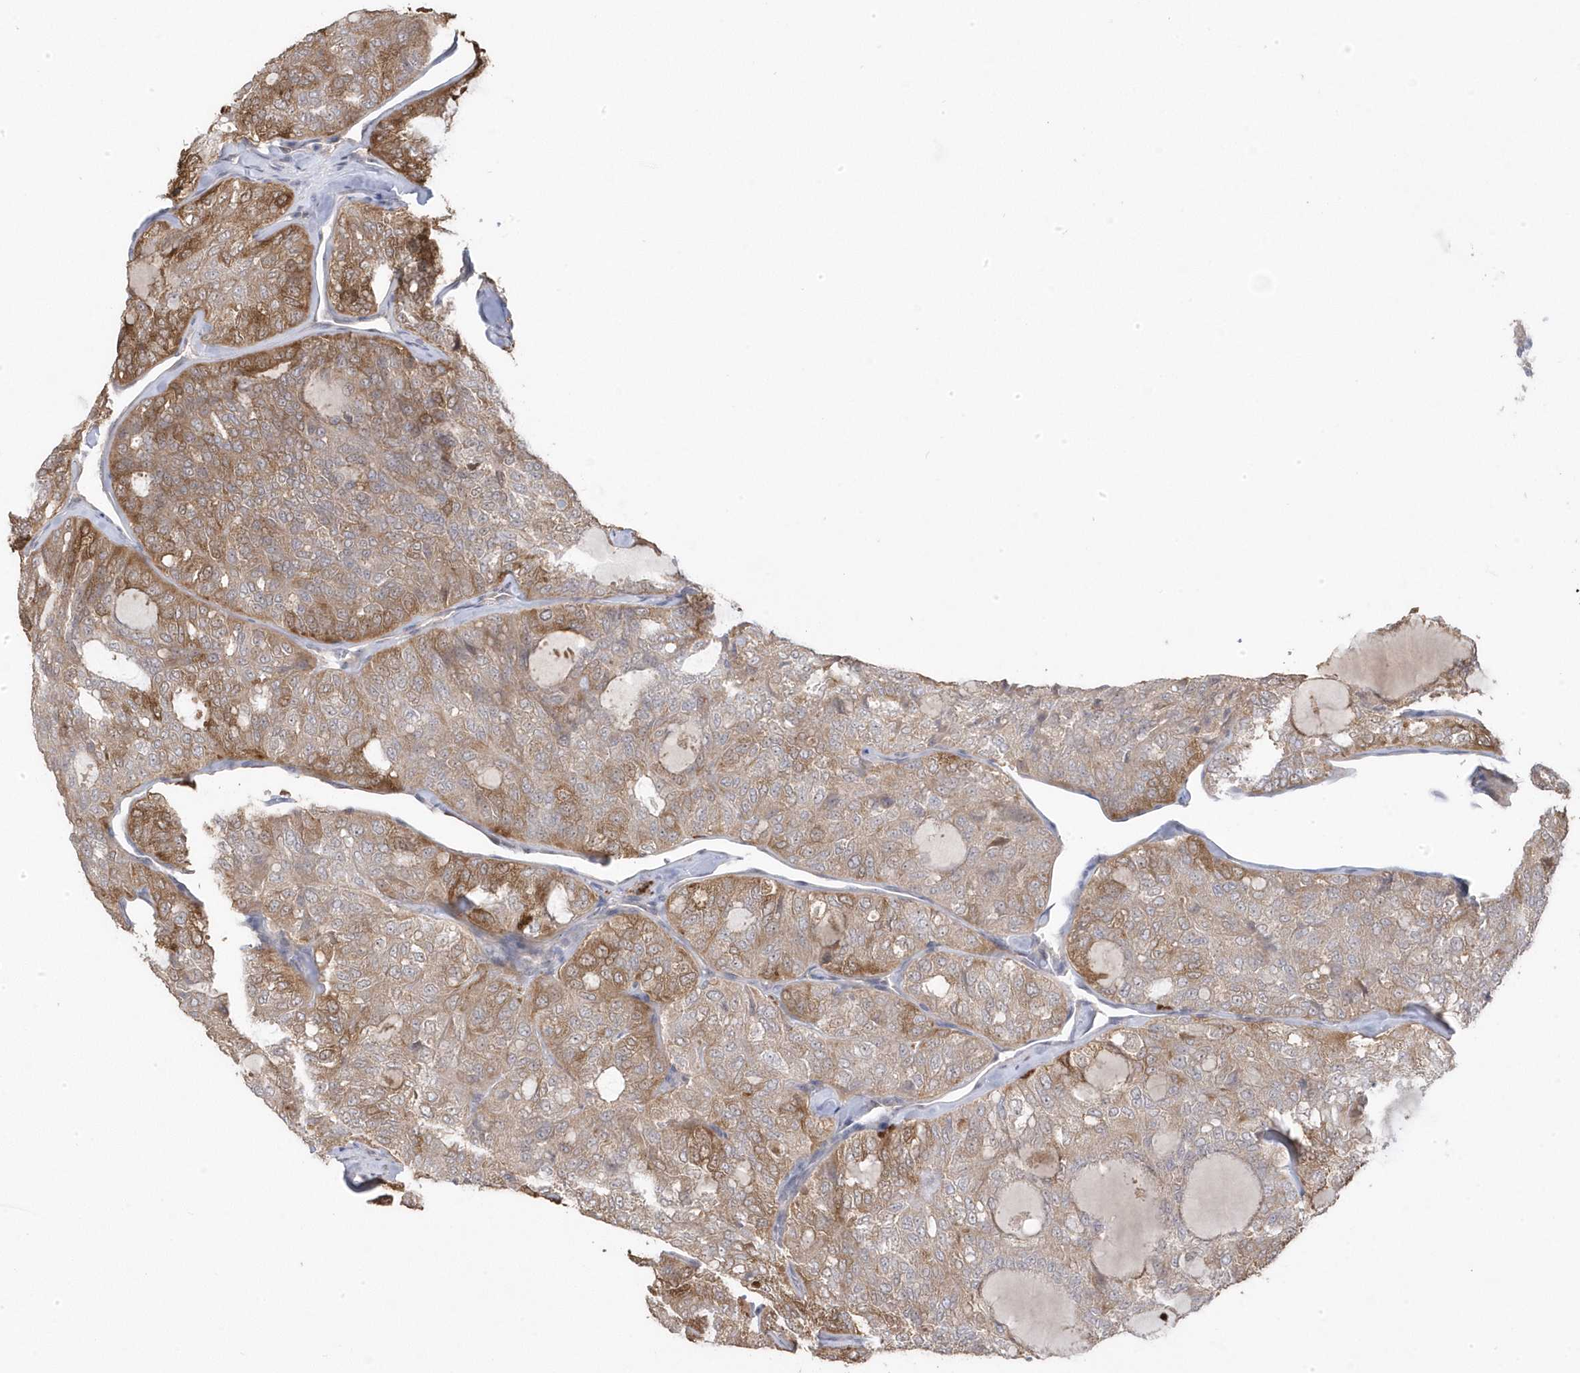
{"staining": {"intensity": "moderate", "quantity": "25%-75%", "location": "cytoplasmic/membranous,nuclear"}, "tissue": "thyroid cancer", "cell_type": "Tumor cells", "image_type": "cancer", "snomed": [{"axis": "morphology", "description": "Follicular adenoma carcinoma, NOS"}, {"axis": "topography", "description": "Thyroid gland"}], "caption": "Immunohistochemistry (IHC) photomicrograph of neoplastic tissue: human thyroid cancer stained using immunohistochemistry (IHC) reveals medium levels of moderate protein expression localized specifically in the cytoplasmic/membranous and nuclear of tumor cells, appearing as a cytoplasmic/membranous and nuclear brown color.", "gene": "GTPBP6", "patient": {"sex": "male", "age": 75}}